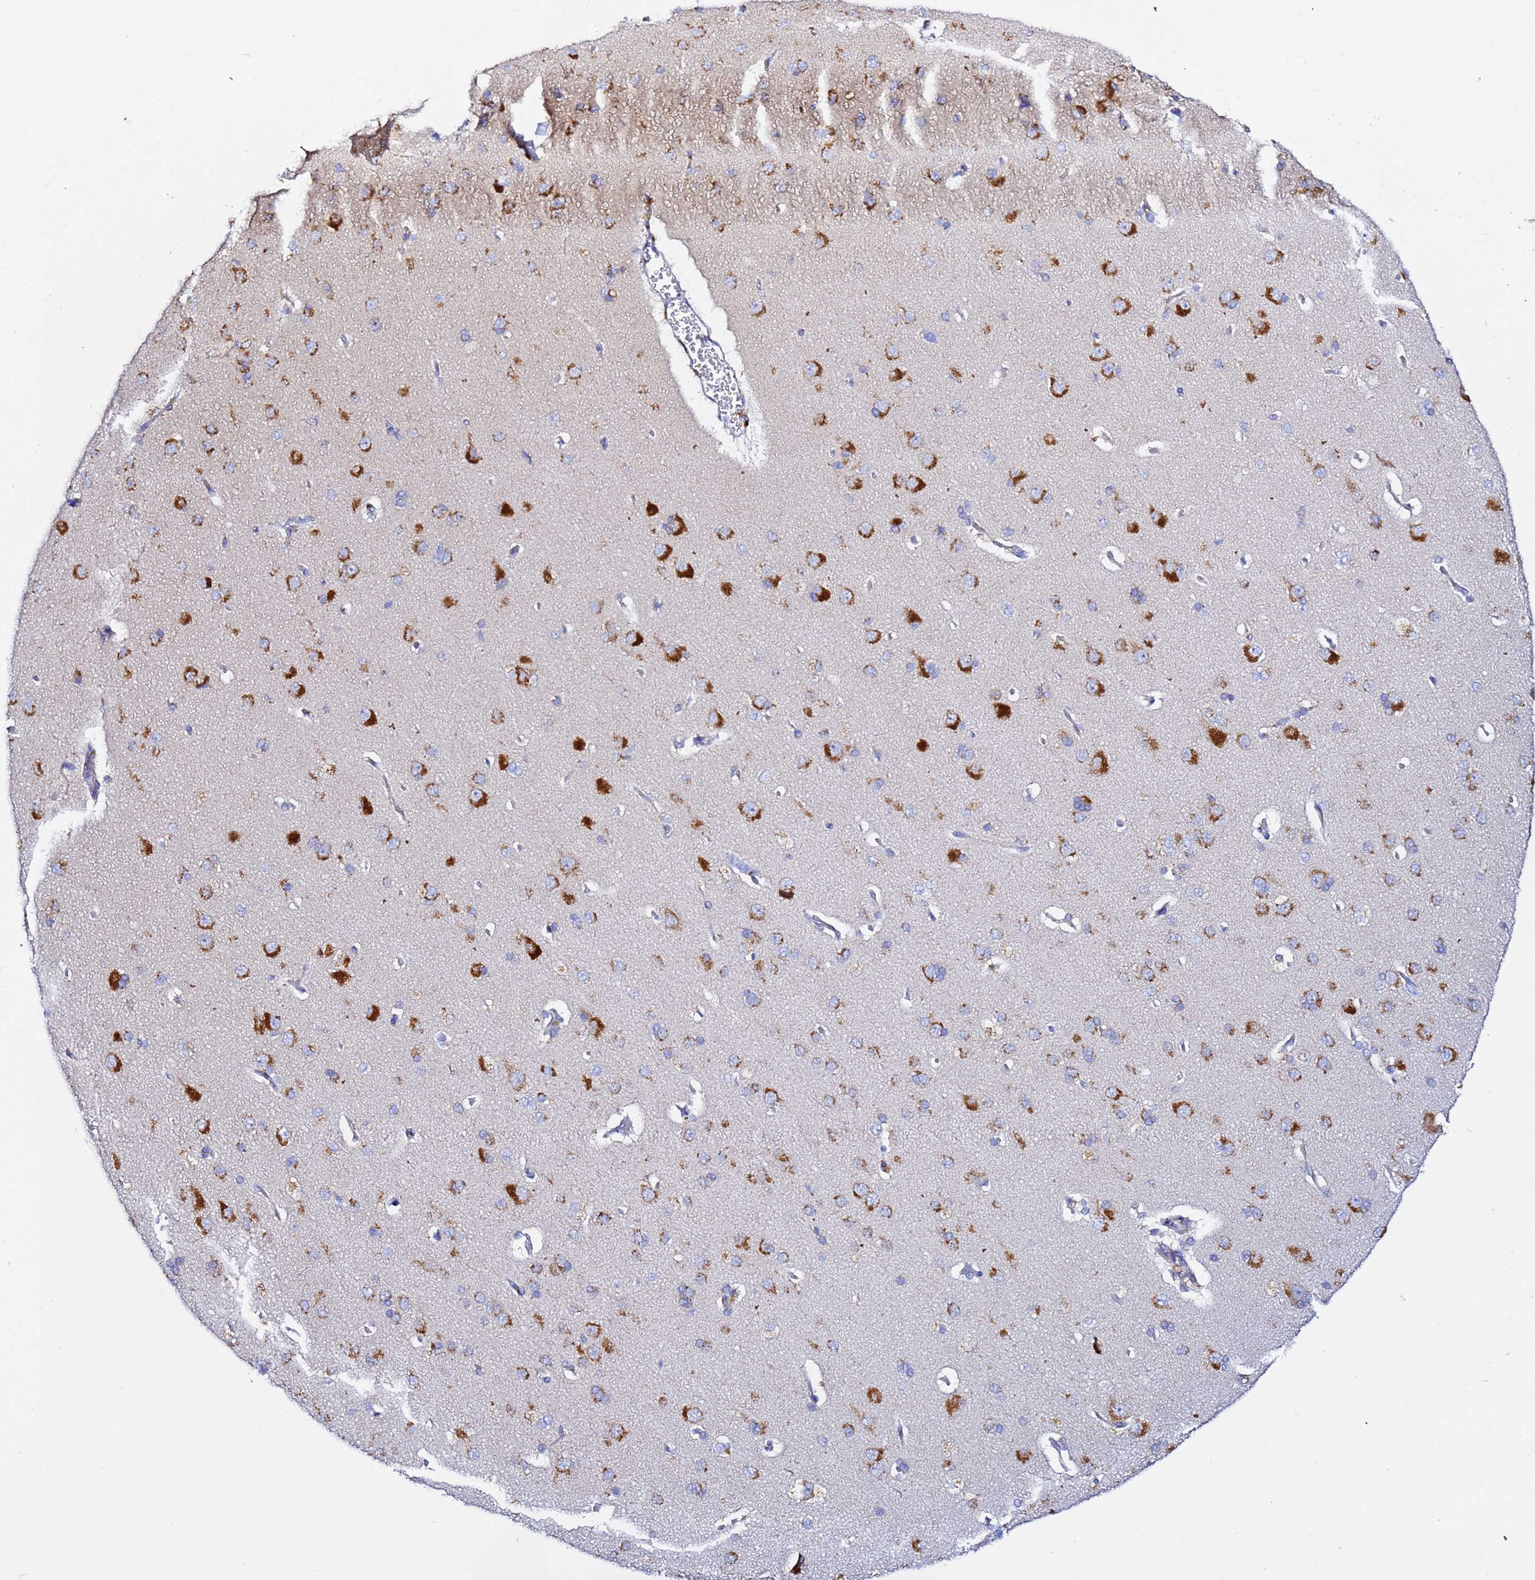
{"staining": {"intensity": "negative", "quantity": "none", "location": "none"}, "tissue": "cerebral cortex", "cell_type": "Endothelial cells", "image_type": "normal", "snomed": [{"axis": "morphology", "description": "Normal tissue, NOS"}, {"axis": "topography", "description": "Cerebral cortex"}], "caption": "DAB immunohistochemical staining of benign cerebral cortex reveals no significant staining in endothelial cells. (Stains: DAB IHC with hematoxylin counter stain, Microscopy: brightfield microscopy at high magnification).", "gene": "VTI1B", "patient": {"sex": "male", "age": 62}}